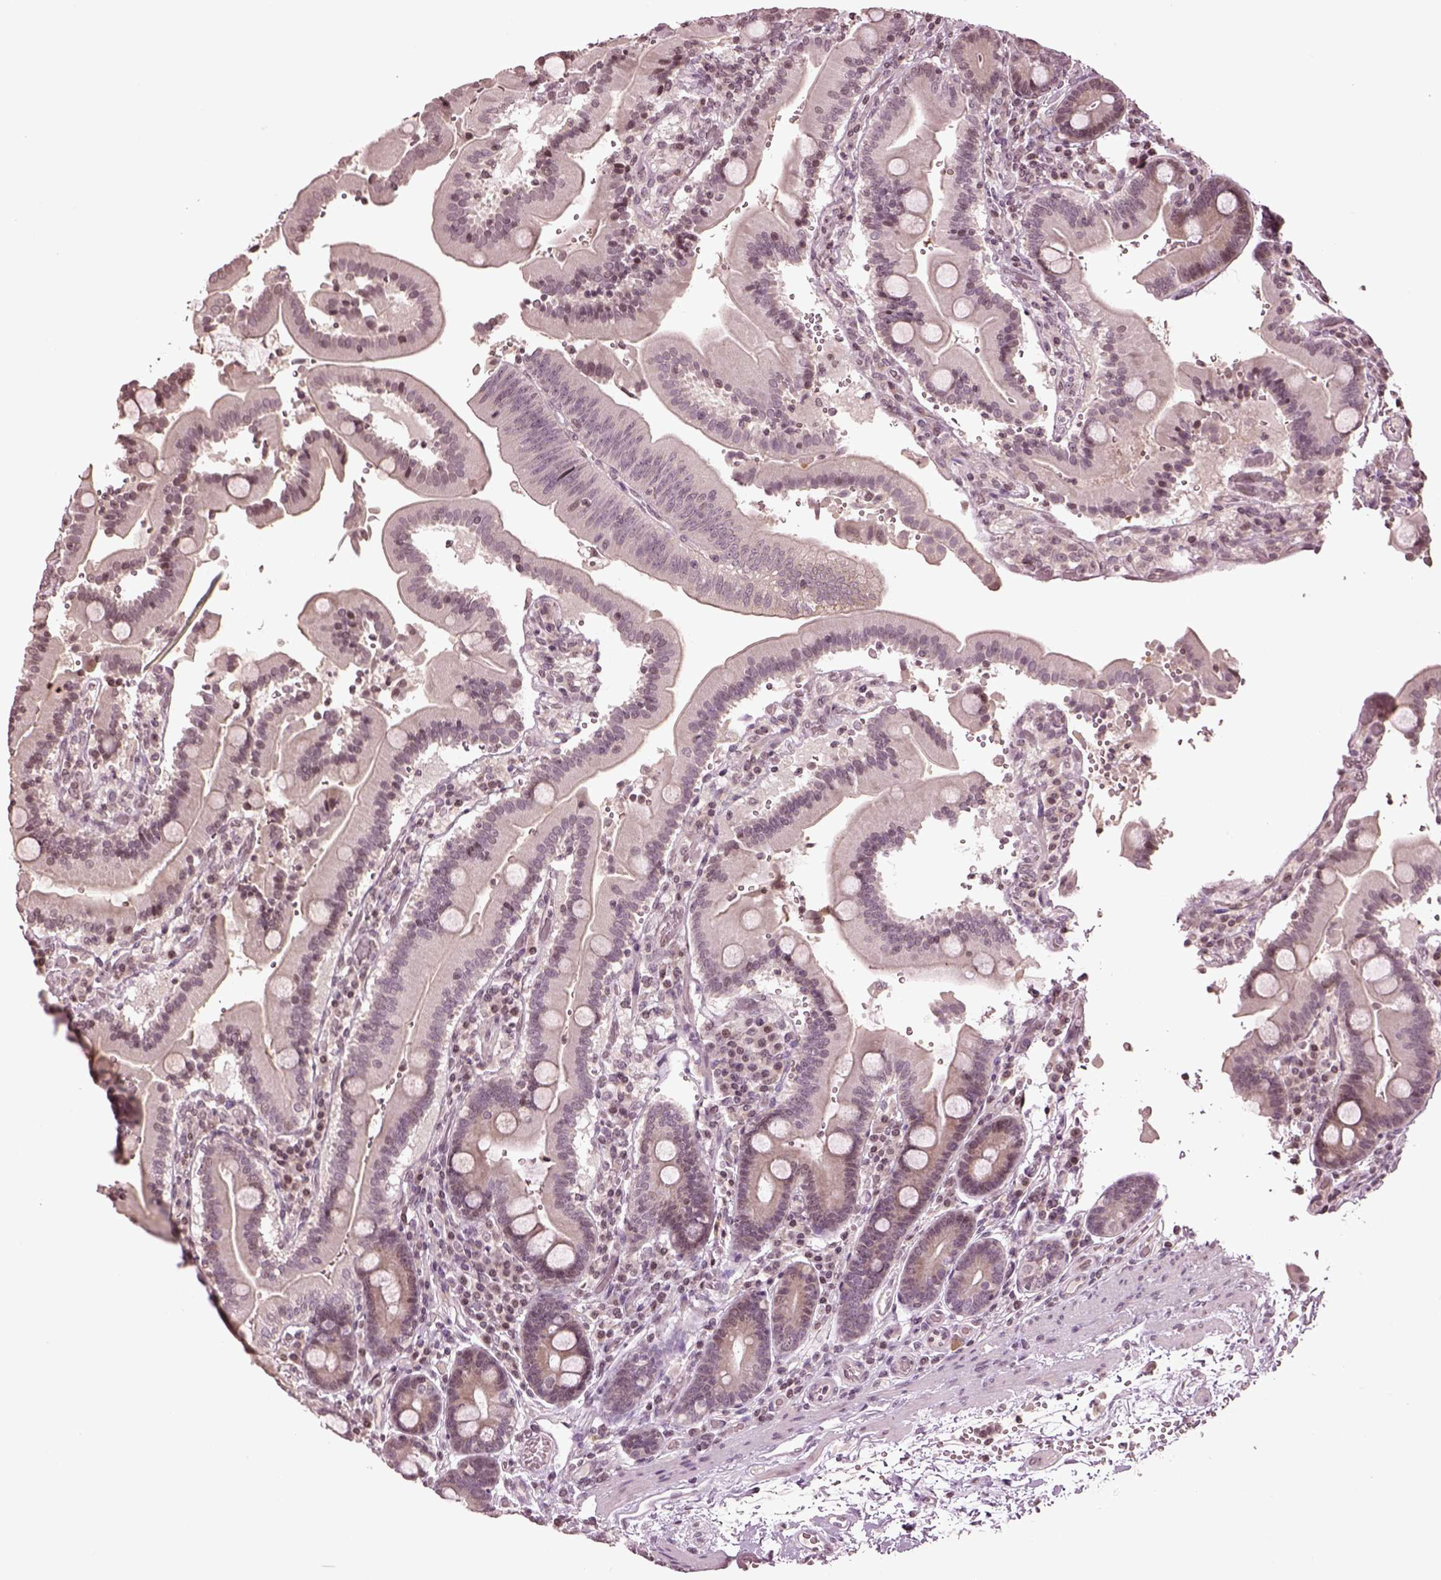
{"staining": {"intensity": "negative", "quantity": "none", "location": "none"}, "tissue": "duodenum", "cell_type": "Glandular cells", "image_type": "normal", "snomed": [{"axis": "morphology", "description": "Normal tissue, NOS"}, {"axis": "topography", "description": "Duodenum"}], "caption": "DAB immunohistochemical staining of normal duodenum demonstrates no significant expression in glandular cells. (DAB immunohistochemistry (IHC), high magnification).", "gene": "GRM4", "patient": {"sex": "female", "age": 62}}